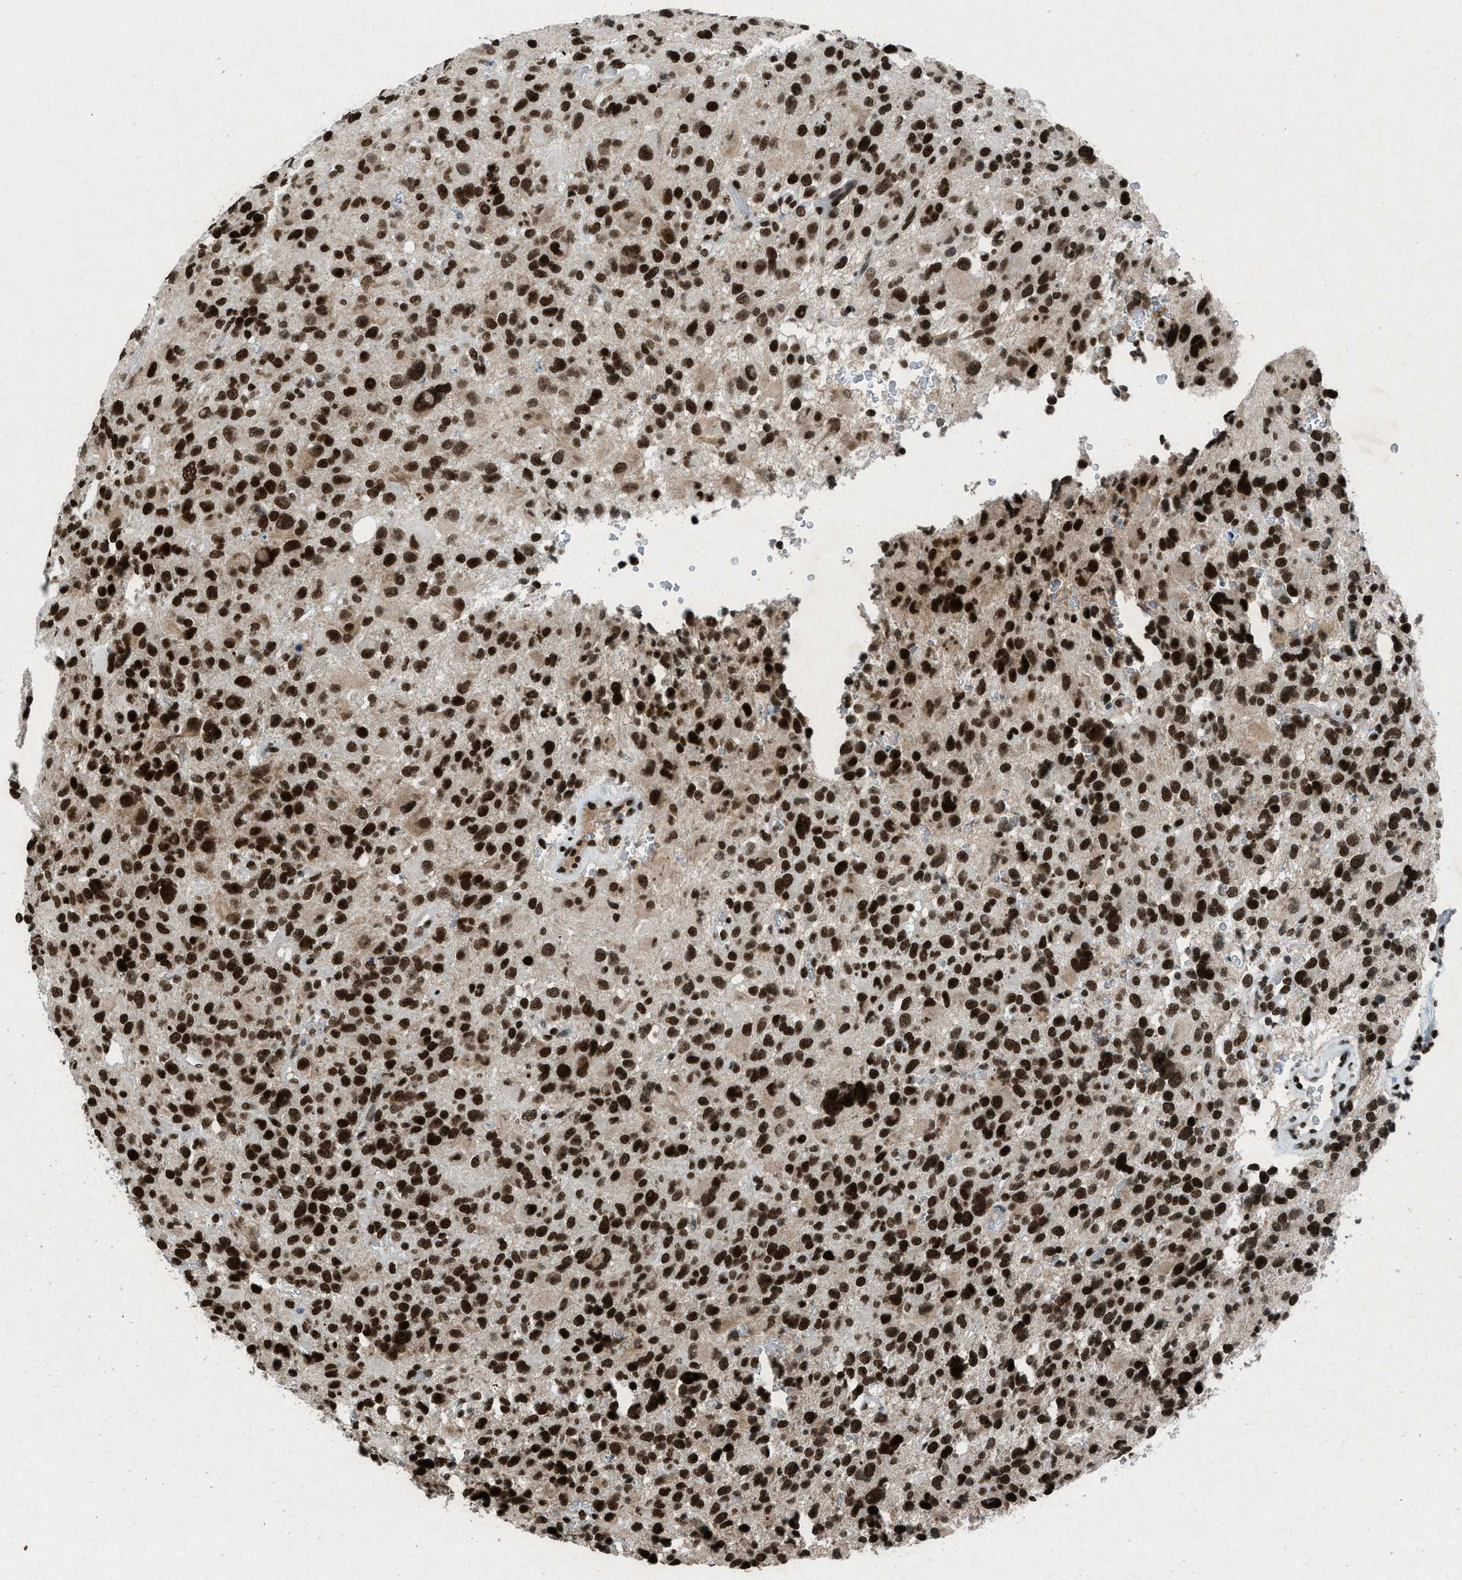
{"staining": {"intensity": "strong", "quantity": ">75%", "location": "nuclear"}, "tissue": "glioma", "cell_type": "Tumor cells", "image_type": "cancer", "snomed": [{"axis": "morphology", "description": "Glioma, malignant, High grade"}, {"axis": "topography", "description": "Brain"}], "caption": "Immunohistochemistry (IHC) photomicrograph of neoplastic tissue: human glioma stained using immunohistochemistry (IHC) displays high levels of strong protein expression localized specifically in the nuclear of tumor cells, appearing as a nuclear brown color.", "gene": "NXF1", "patient": {"sex": "male", "age": 48}}